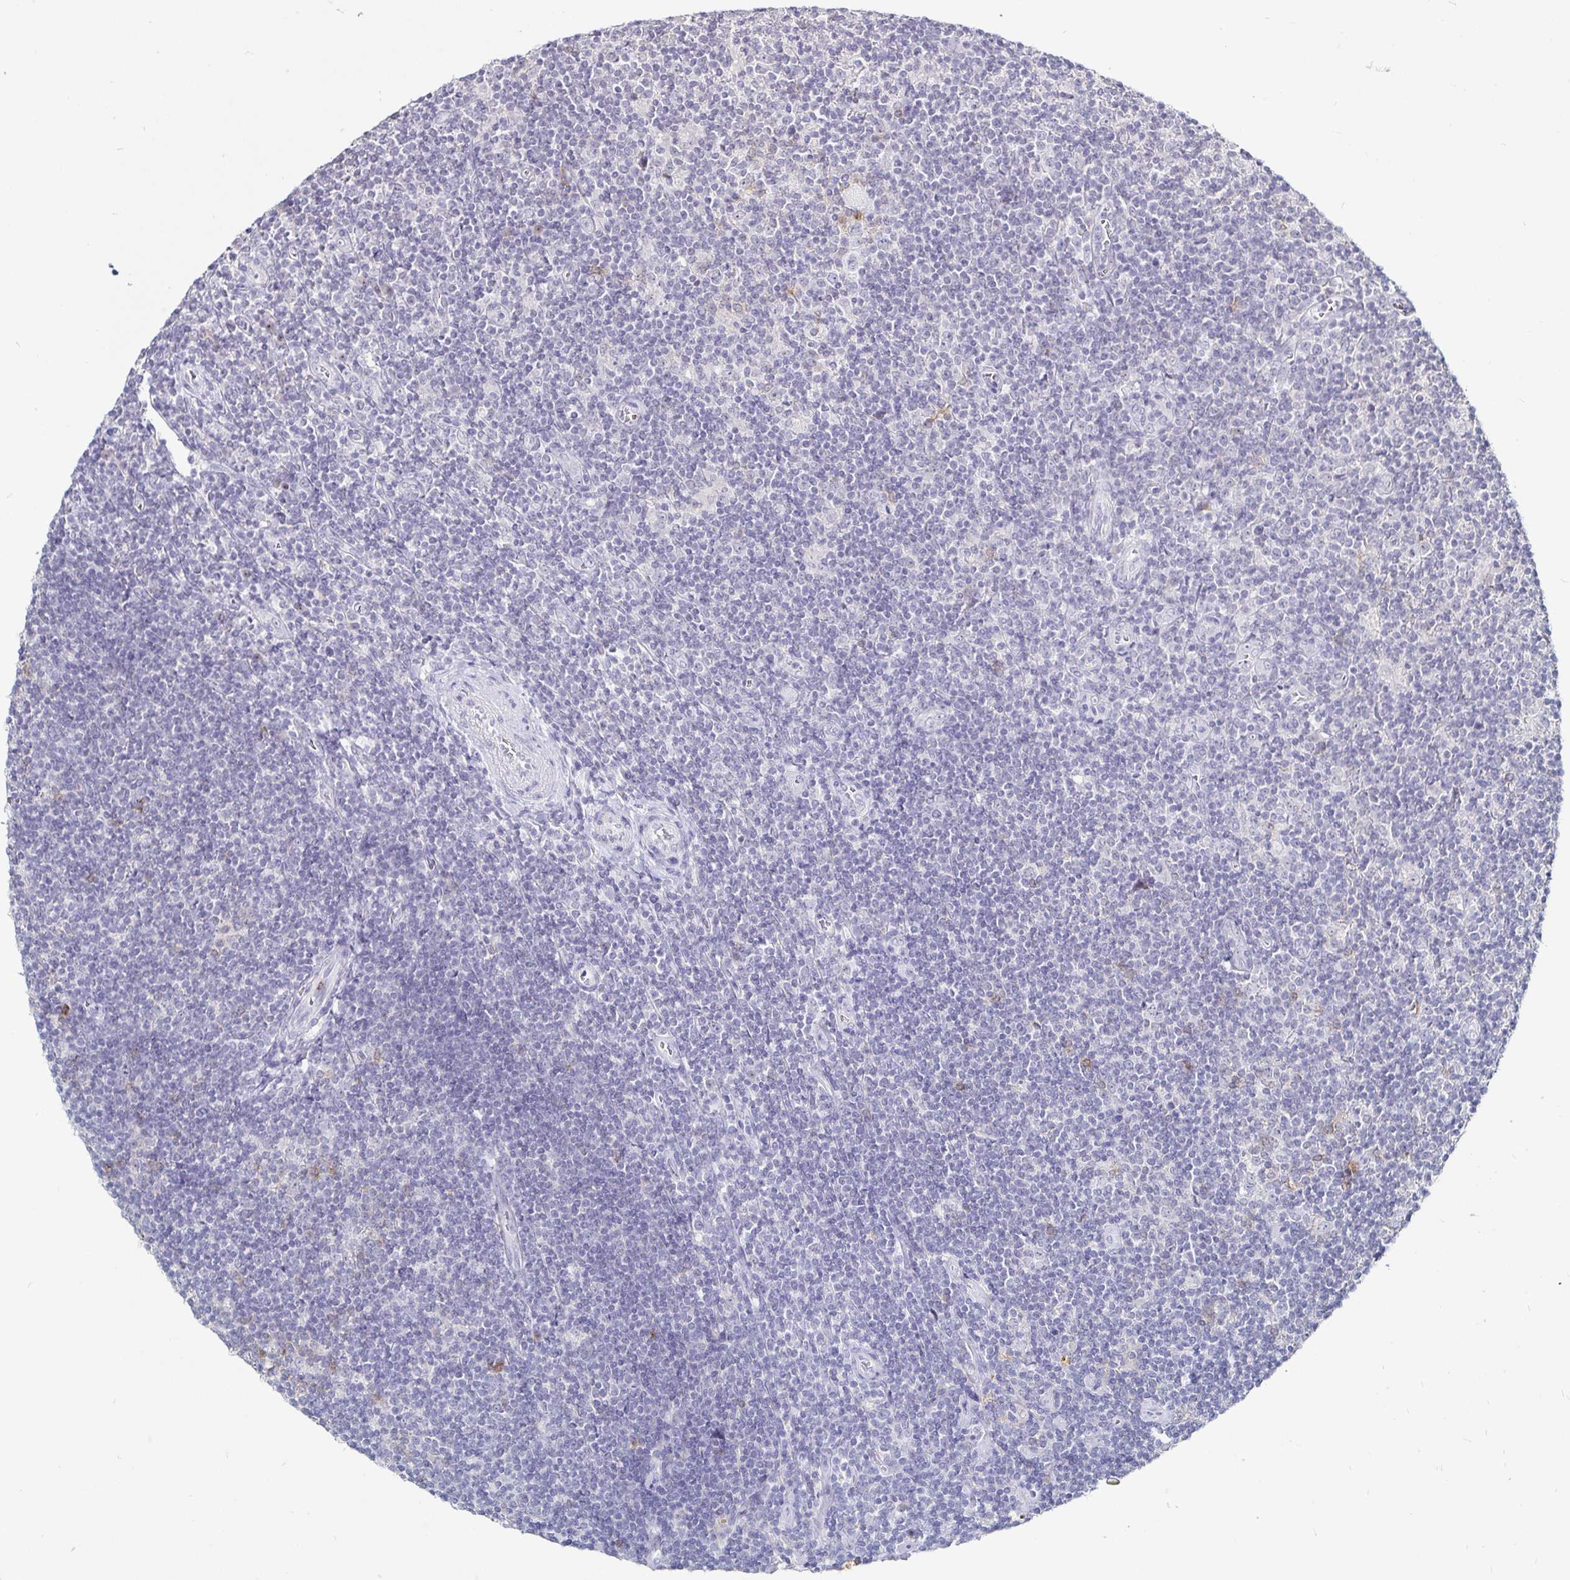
{"staining": {"intensity": "negative", "quantity": "none", "location": "none"}, "tissue": "lymphoma", "cell_type": "Tumor cells", "image_type": "cancer", "snomed": [{"axis": "morphology", "description": "Hodgkin's disease, NOS"}, {"axis": "topography", "description": "Lymph node"}], "caption": "Immunohistochemistry (IHC) of human lymphoma displays no expression in tumor cells.", "gene": "FAIM2", "patient": {"sex": "male", "age": 40}}